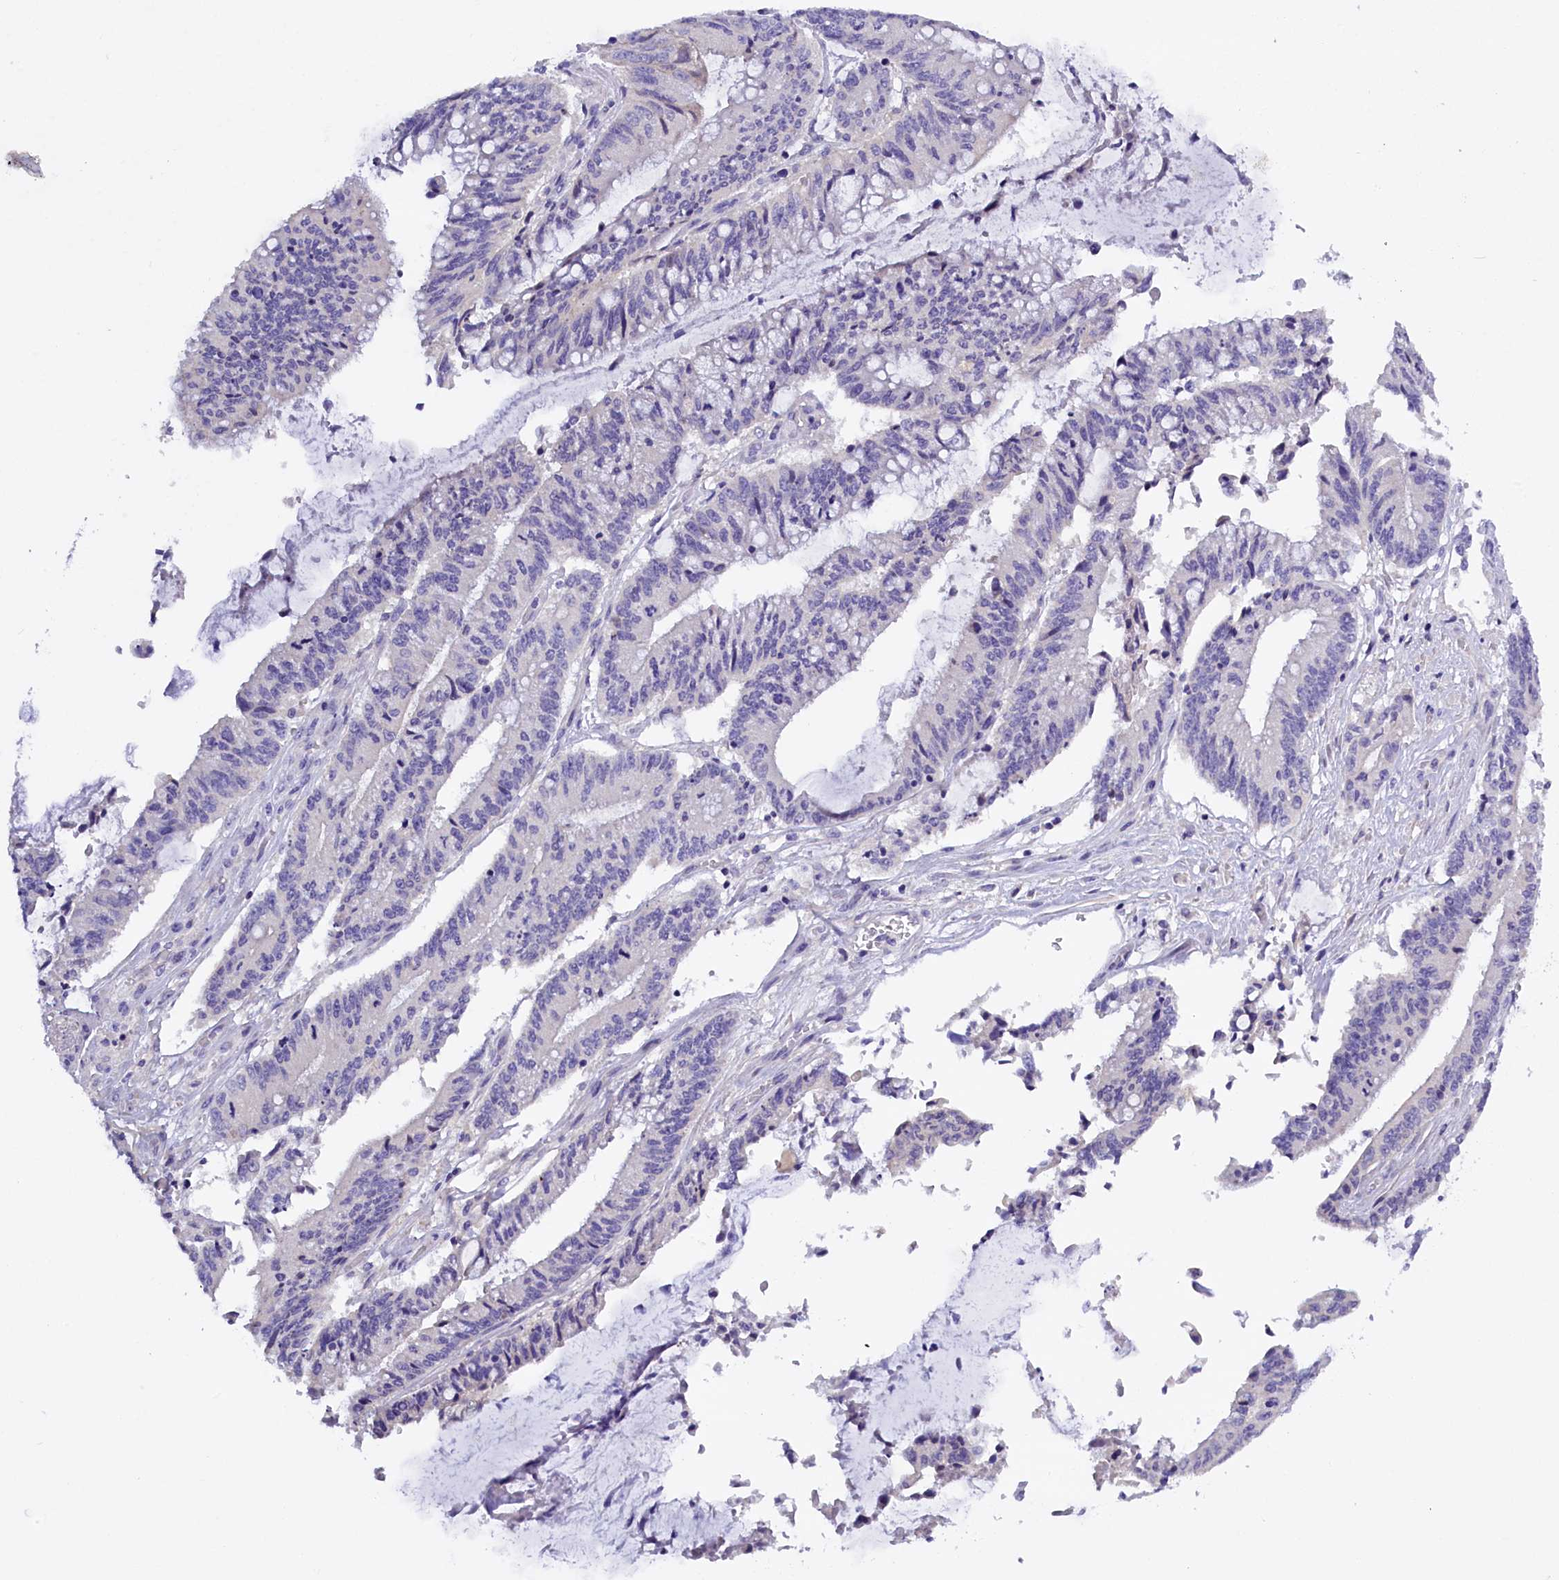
{"staining": {"intensity": "negative", "quantity": "none", "location": "none"}, "tissue": "pancreatic cancer", "cell_type": "Tumor cells", "image_type": "cancer", "snomed": [{"axis": "morphology", "description": "Adenocarcinoma, NOS"}, {"axis": "topography", "description": "Pancreas"}], "caption": "Photomicrograph shows no significant protein expression in tumor cells of adenocarcinoma (pancreatic). The staining is performed using DAB (3,3'-diaminobenzidine) brown chromogen with nuclei counter-stained in using hematoxylin.", "gene": "RTTN", "patient": {"sex": "female", "age": 50}}